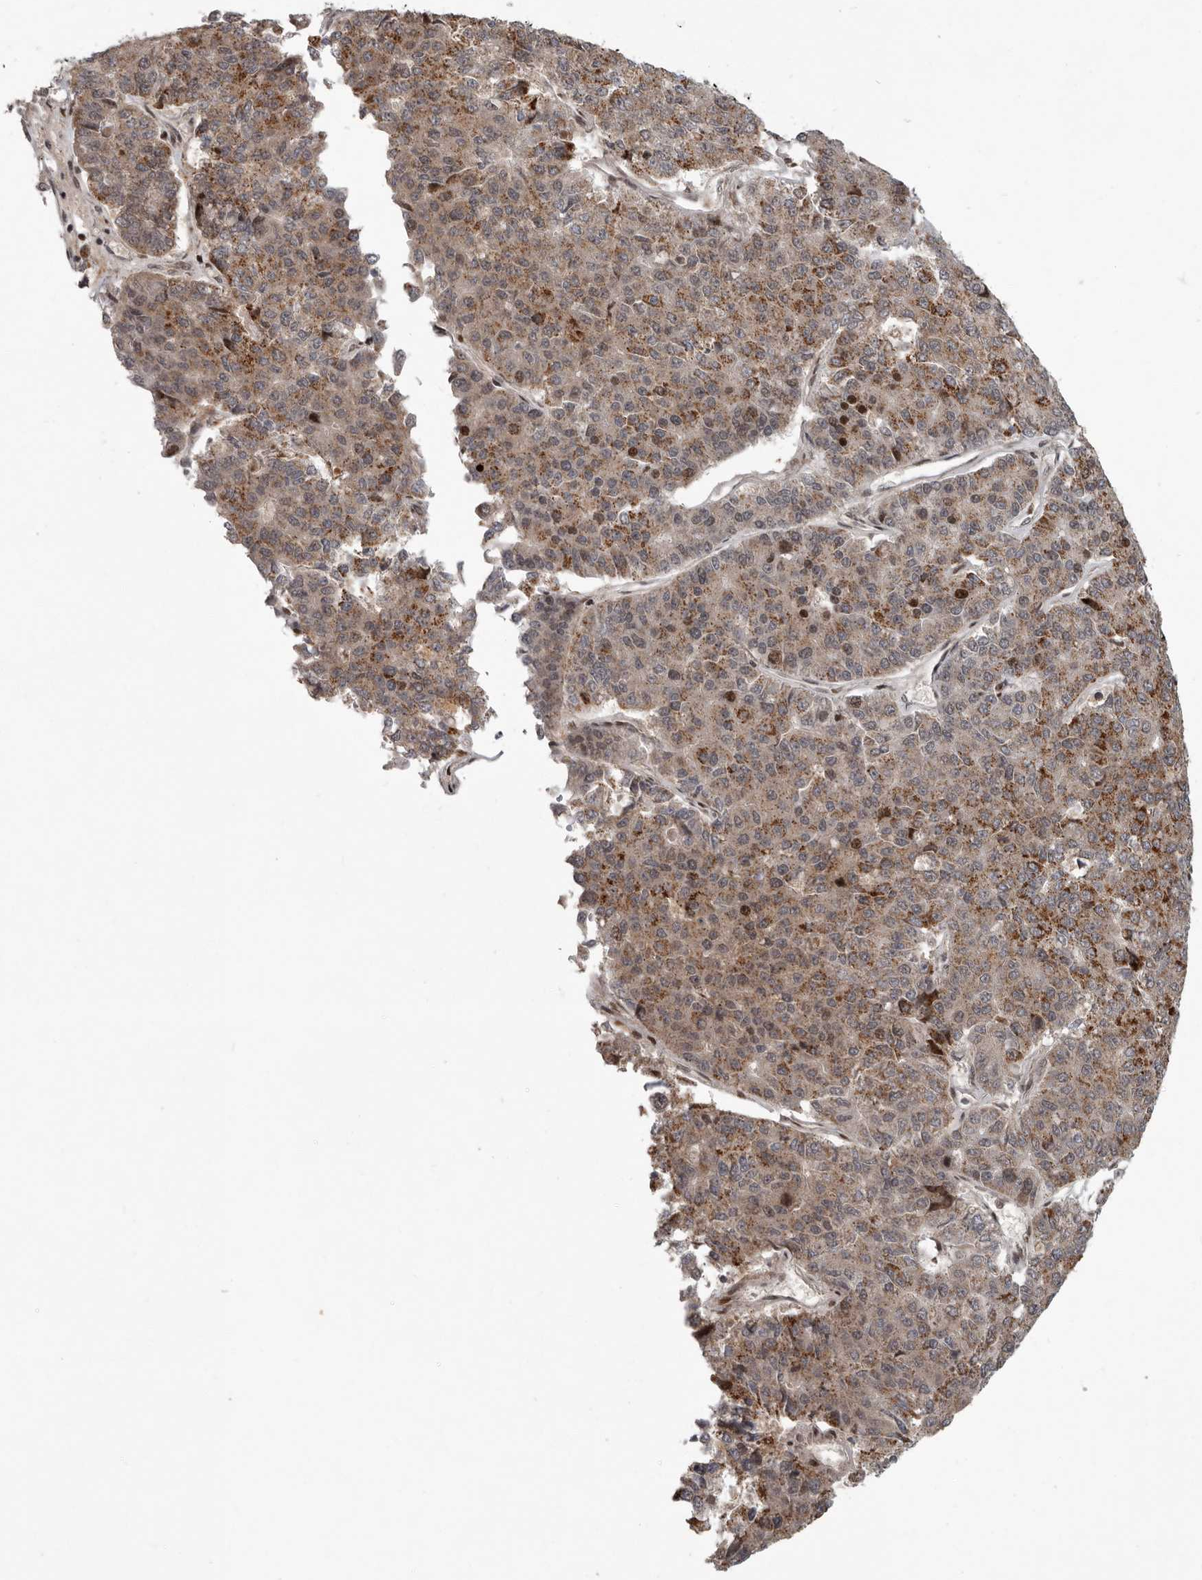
{"staining": {"intensity": "strong", "quantity": ">75%", "location": "cytoplasmic/membranous"}, "tissue": "pancreatic cancer", "cell_type": "Tumor cells", "image_type": "cancer", "snomed": [{"axis": "morphology", "description": "Adenocarcinoma, NOS"}, {"axis": "topography", "description": "Pancreas"}], "caption": "Human adenocarcinoma (pancreatic) stained with a brown dye demonstrates strong cytoplasmic/membranous positive staining in about >75% of tumor cells.", "gene": "RABIF", "patient": {"sex": "male", "age": 50}}